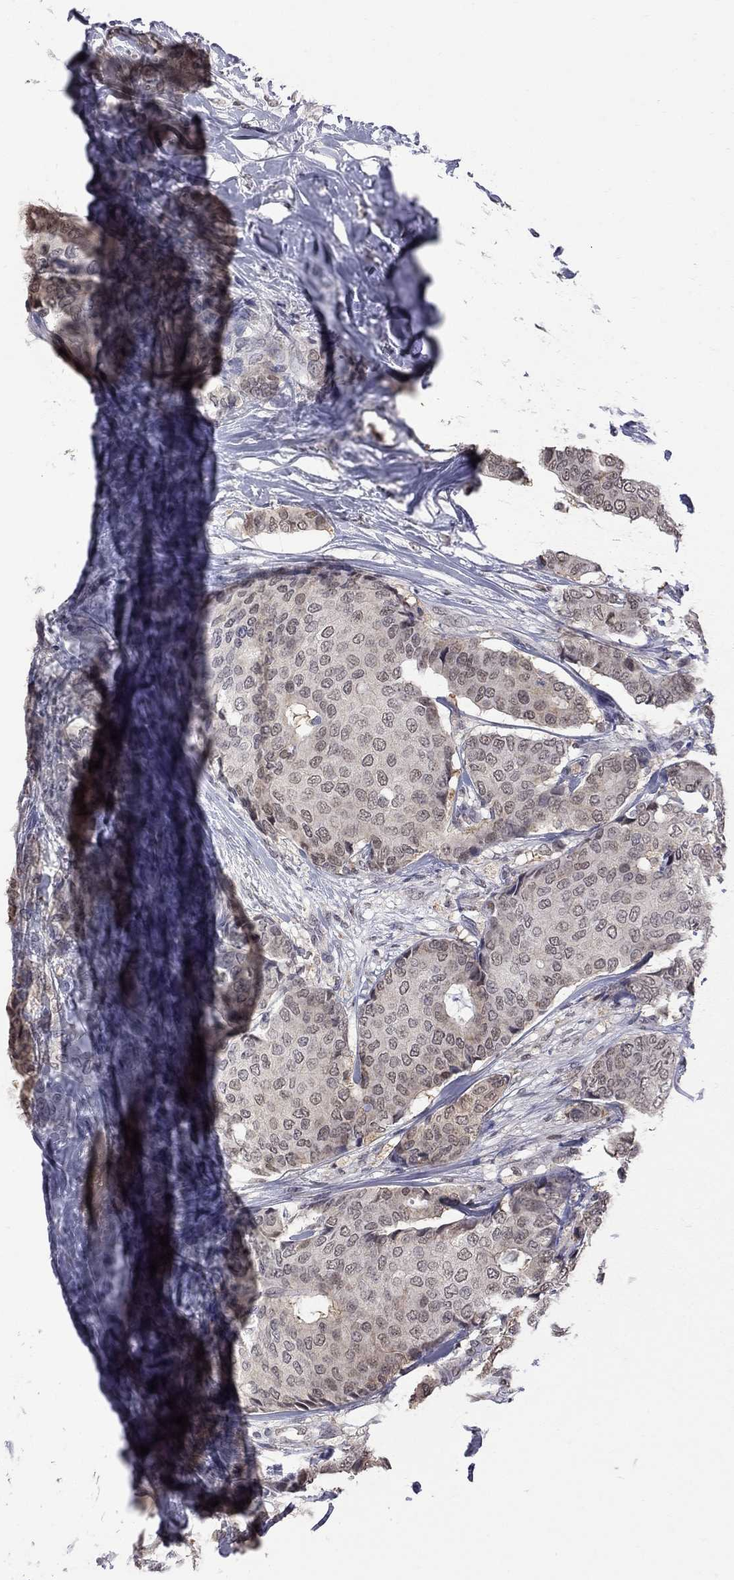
{"staining": {"intensity": "negative", "quantity": "none", "location": "none"}, "tissue": "breast cancer", "cell_type": "Tumor cells", "image_type": "cancer", "snomed": [{"axis": "morphology", "description": "Duct carcinoma"}, {"axis": "topography", "description": "Breast"}], "caption": "This is an IHC micrograph of intraductal carcinoma (breast). There is no positivity in tumor cells.", "gene": "RFWD3", "patient": {"sex": "female", "age": 75}}